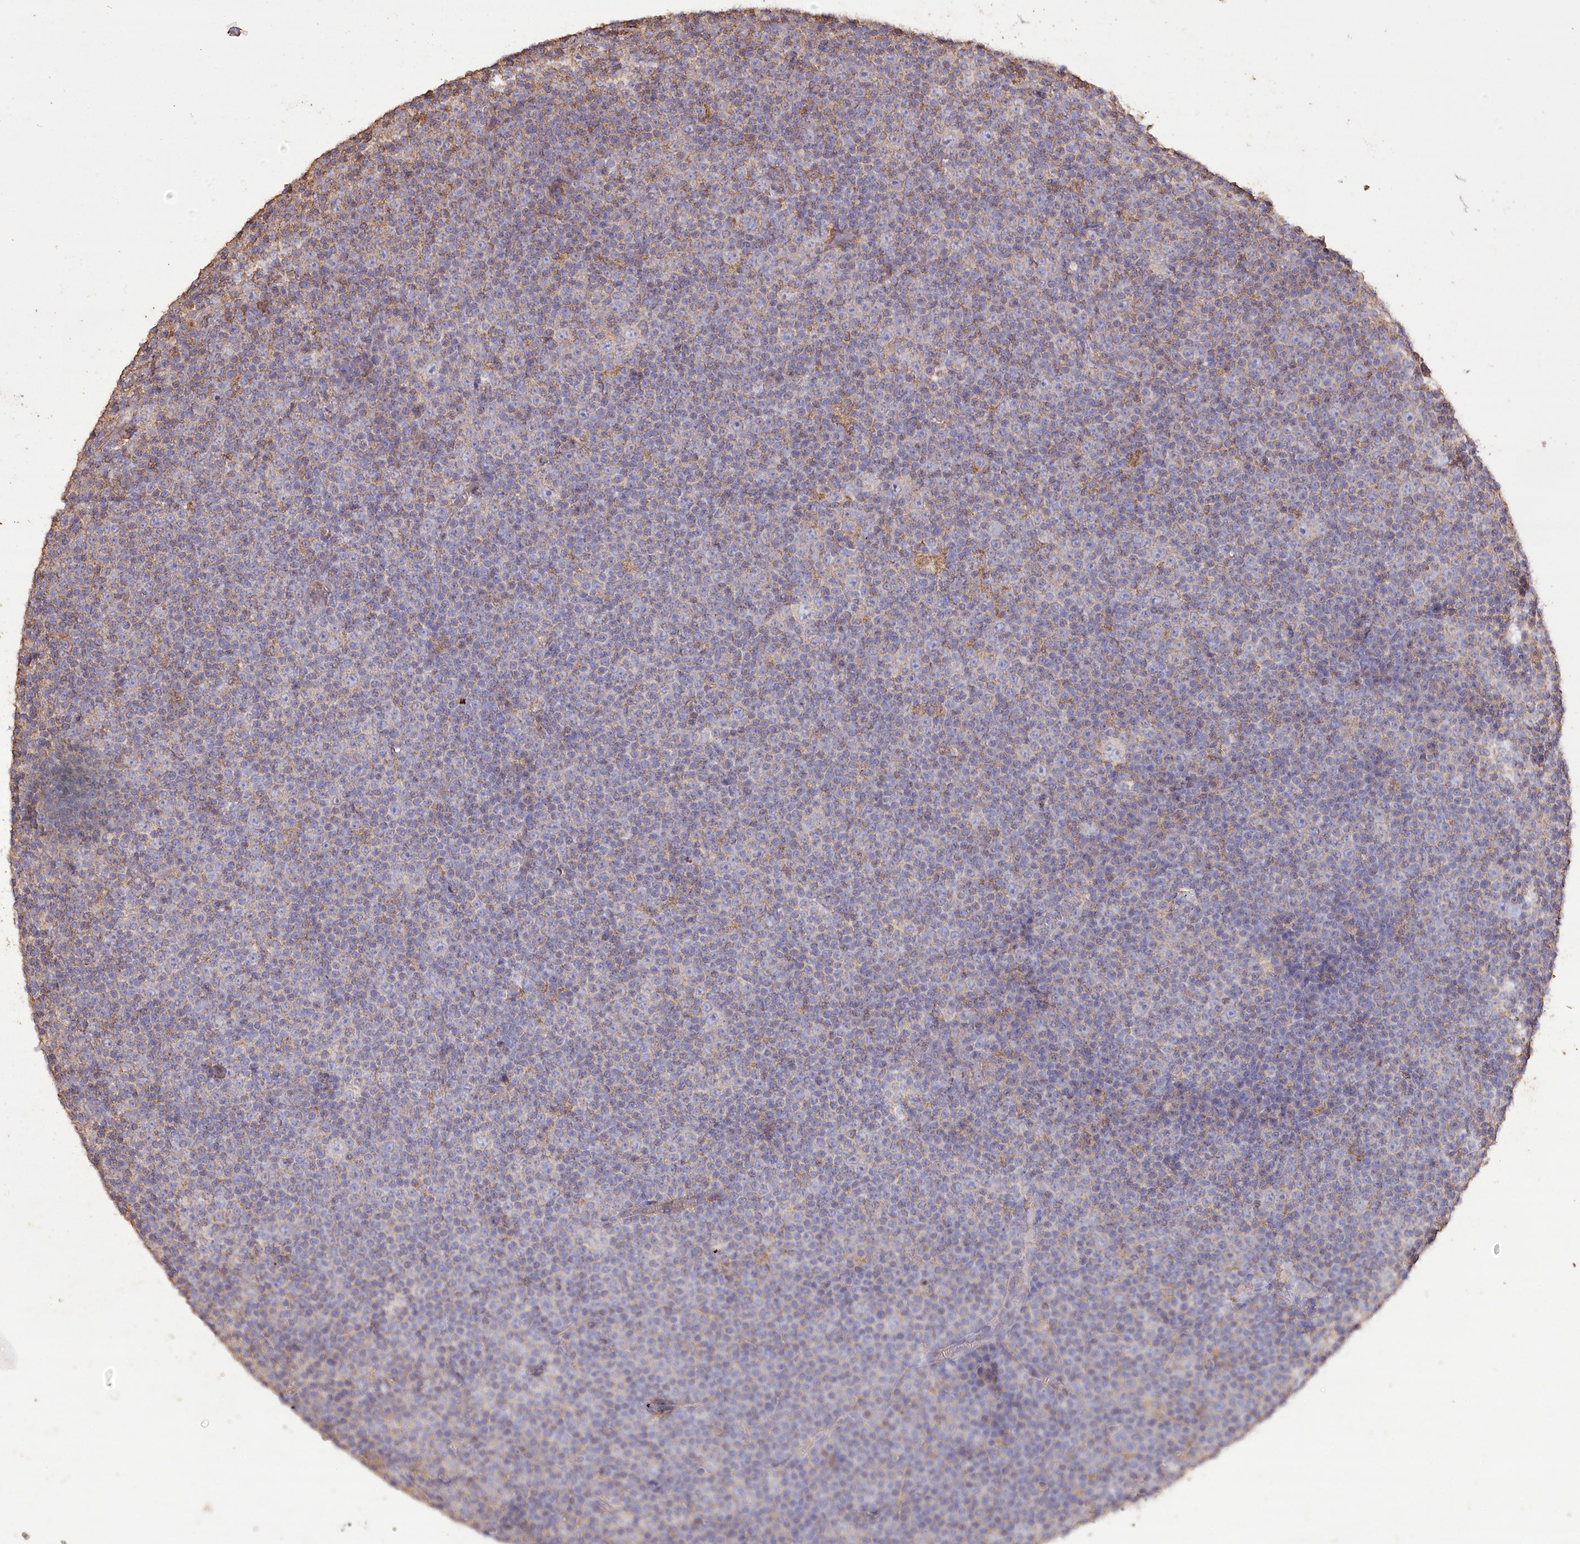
{"staining": {"intensity": "negative", "quantity": "none", "location": "none"}, "tissue": "lymphoma", "cell_type": "Tumor cells", "image_type": "cancer", "snomed": [{"axis": "morphology", "description": "Malignant lymphoma, non-Hodgkin's type, Low grade"}, {"axis": "topography", "description": "Lymph node"}], "caption": "Tumor cells are negative for brown protein staining in malignant lymphoma, non-Hodgkin's type (low-grade).", "gene": "IREB2", "patient": {"sex": "female", "age": 67}}